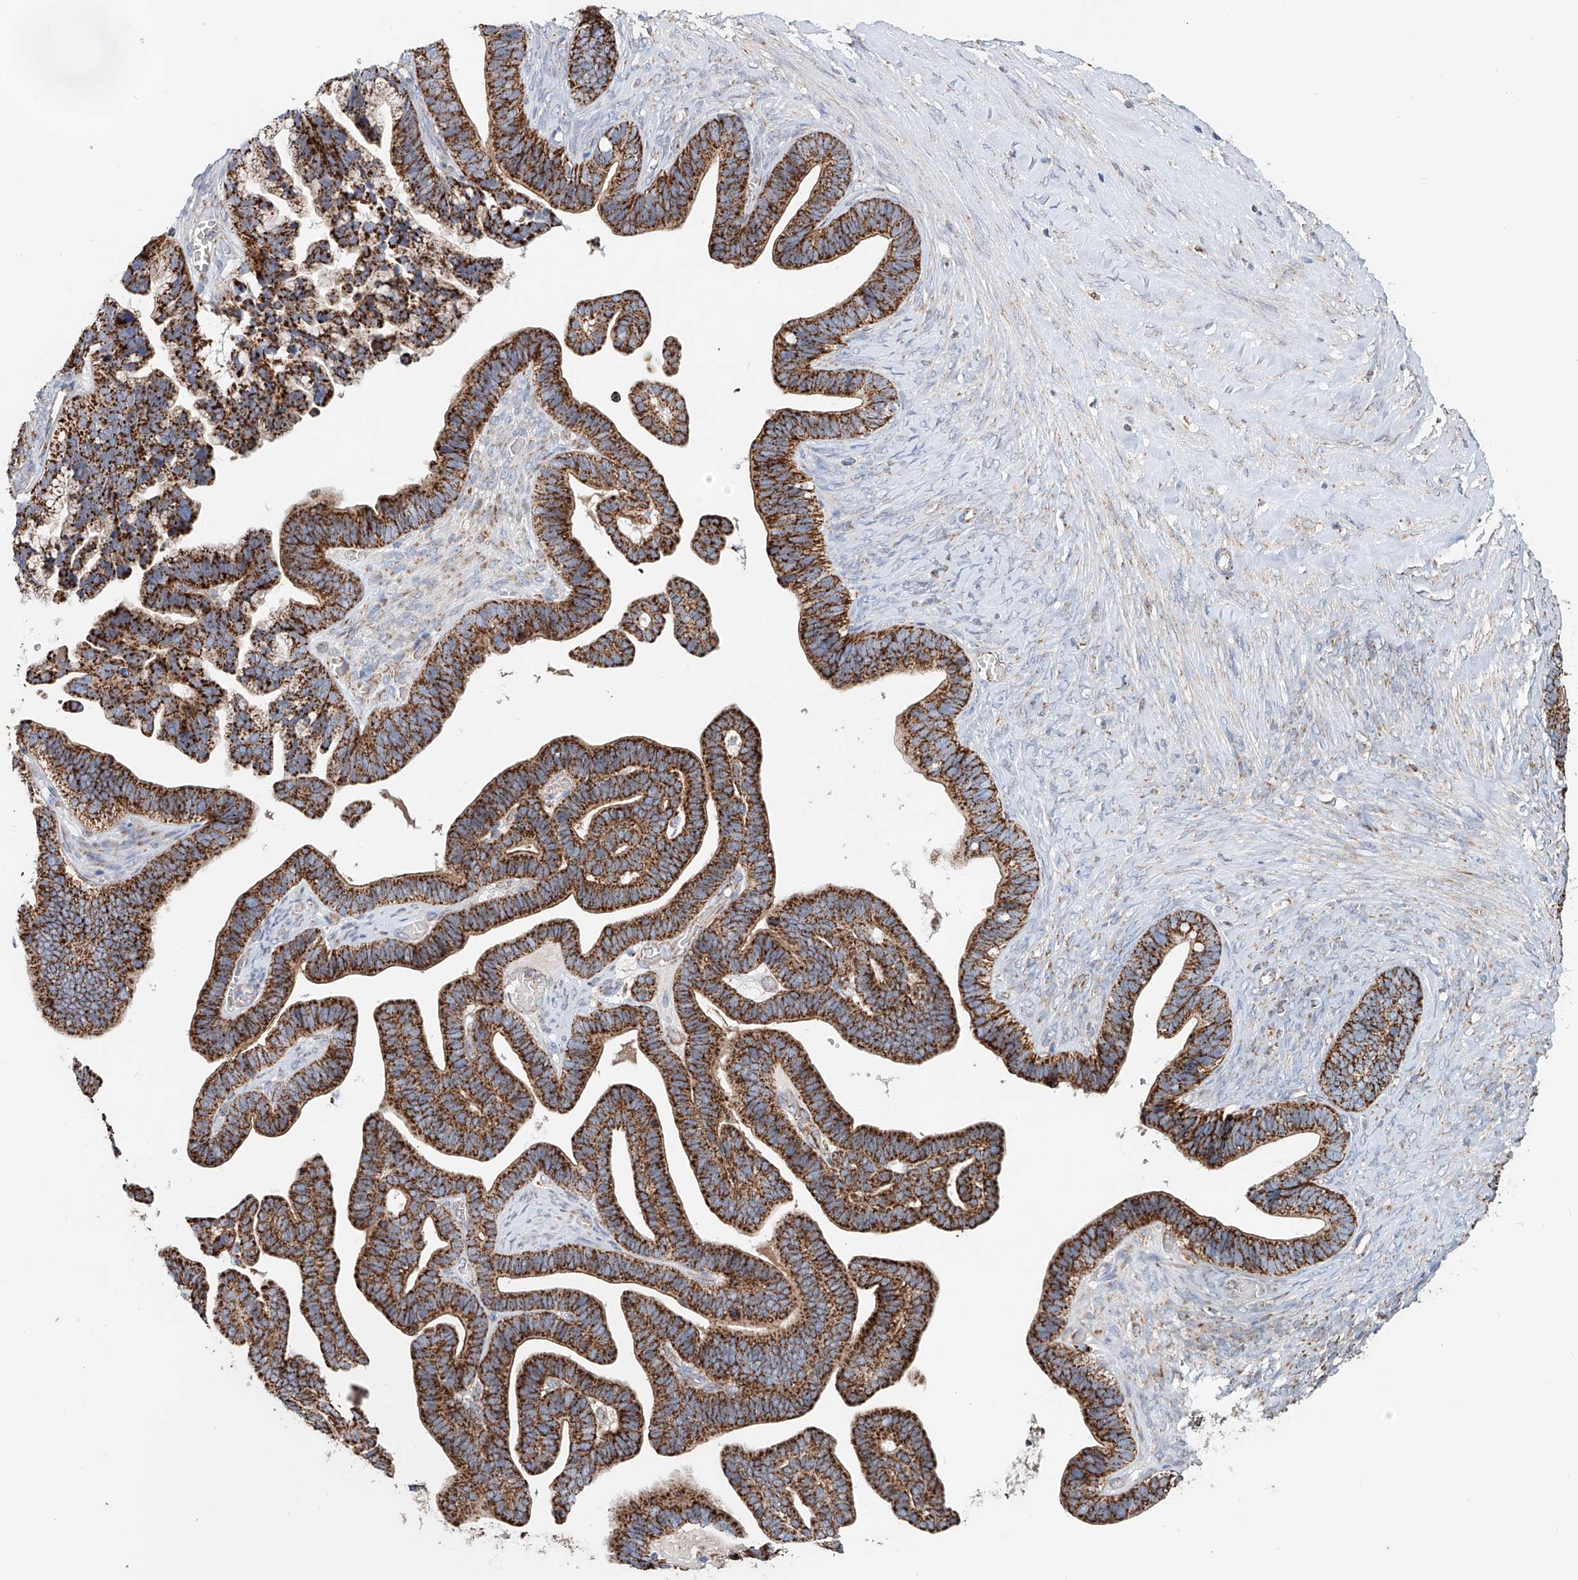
{"staining": {"intensity": "strong", "quantity": ">75%", "location": "cytoplasmic/membranous"}, "tissue": "ovarian cancer", "cell_type": "Tumor cells", "image_type": "cancer", "snomed": [{"axis": "morphology", "description": "Cystadenocarcinoma, serous, NOS"}, {"axis": "topography", "description": "Ovary"}], "caption": "Ovarian cancer (serous cystadenocarcinoma) stained with immunohistochemistry reveals strong cytoplasmic/membranous staining in approximately >75% of tumor cells. The protein of interest is stained brown, and the nuclei are stained in blue (DAB (3,3'-diaminobenzidine) IHC with brightfield microscopy, high magnification).", "gene": "CARD10", "patient": {"sex": "female", "age": 56}}